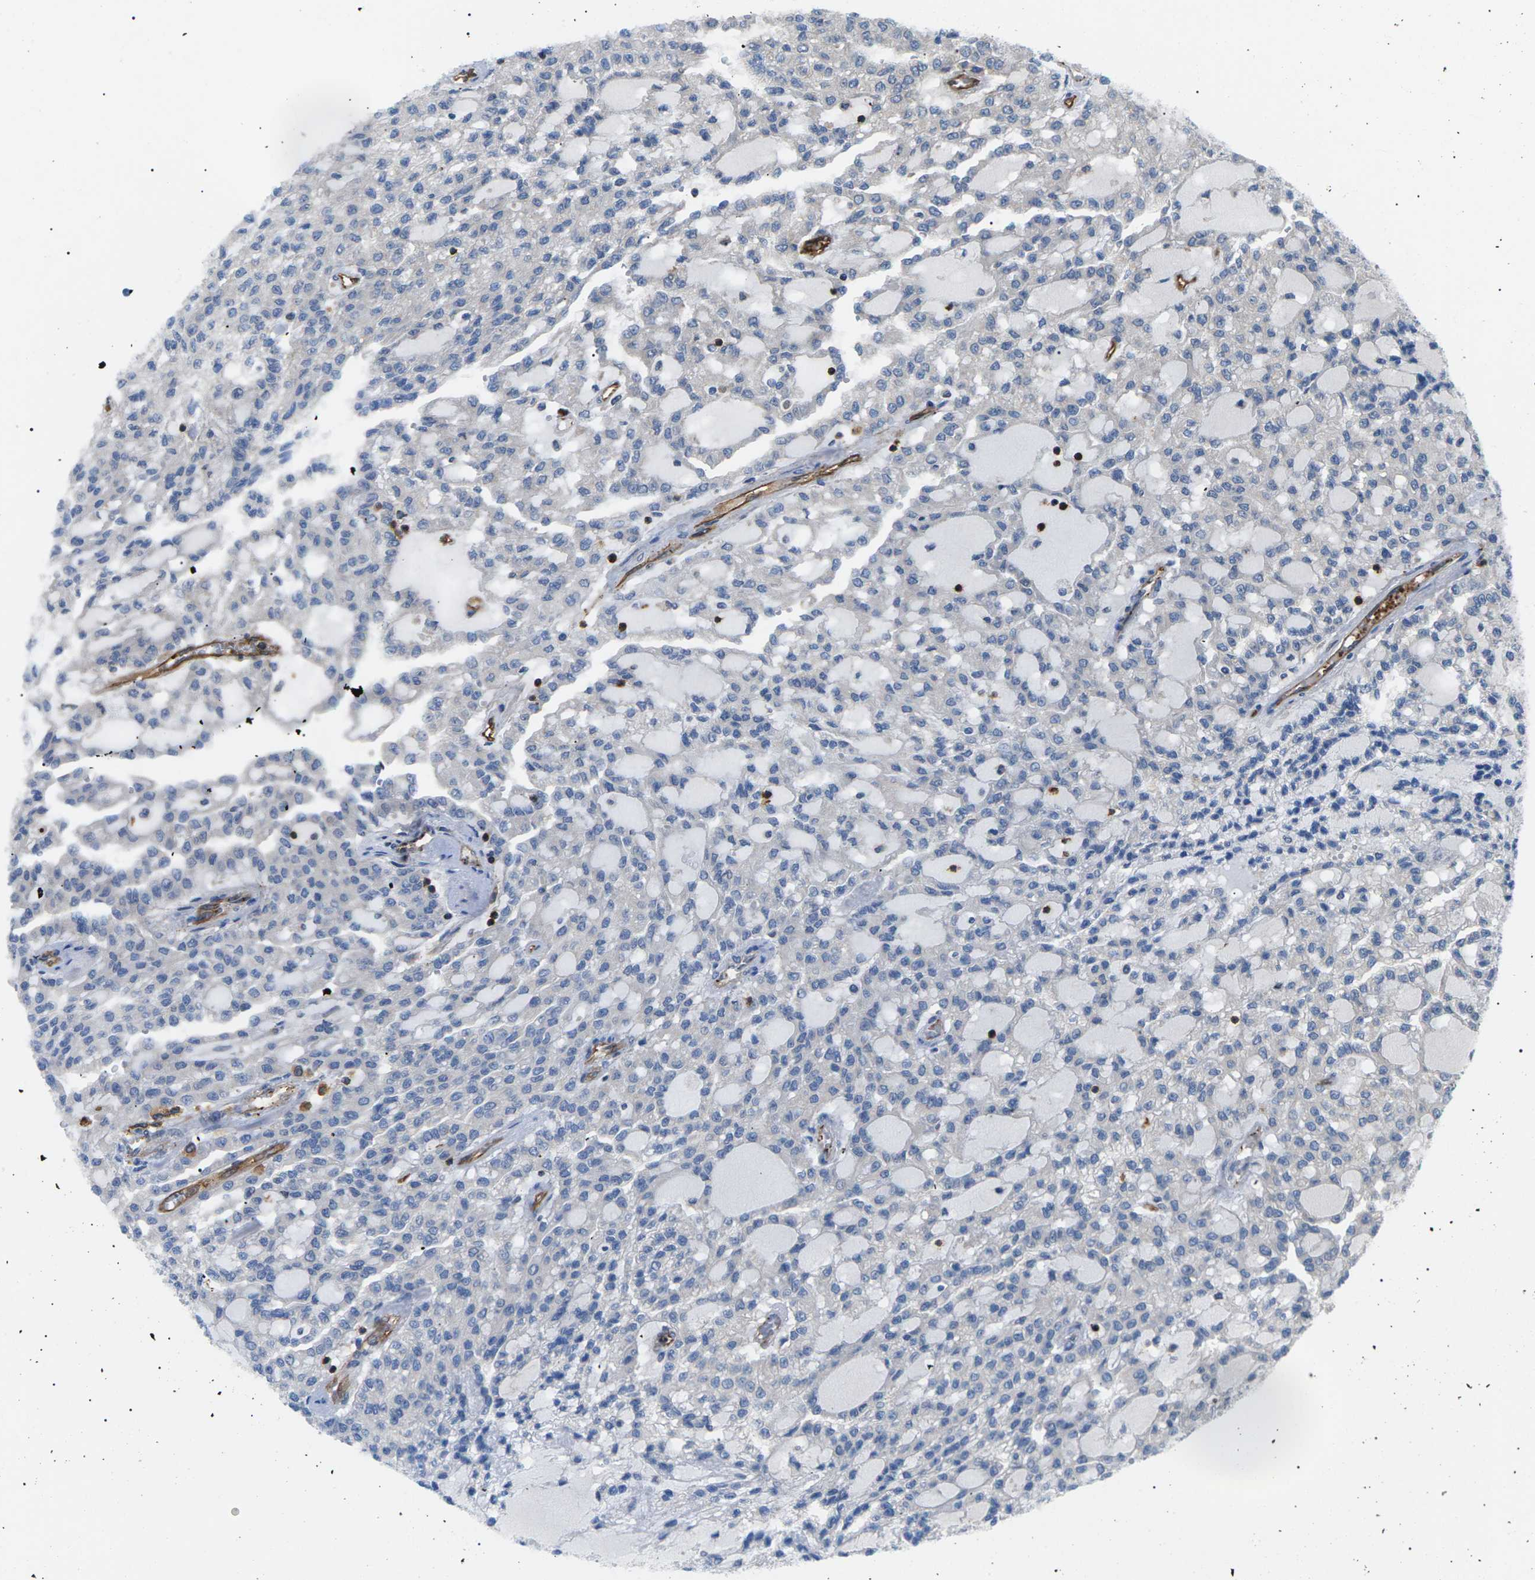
{"staining": {"intensity": "negative", "quantity": "none", "location": "none"}, "tissue": "renal cancer", "cell_type": "Tumor cells", "image_type": "cancer", "snomed": [{"axis": "morphology", "description": "Adenocarcinoma, NOS"}, {"axis": "topography", "description": "Kidney"}], "caption": "Tumor cells show no significant staining in renal adenocarcinoma.", "gene": "TMTC4", "patient": {"sex": "male", "age": 63}}